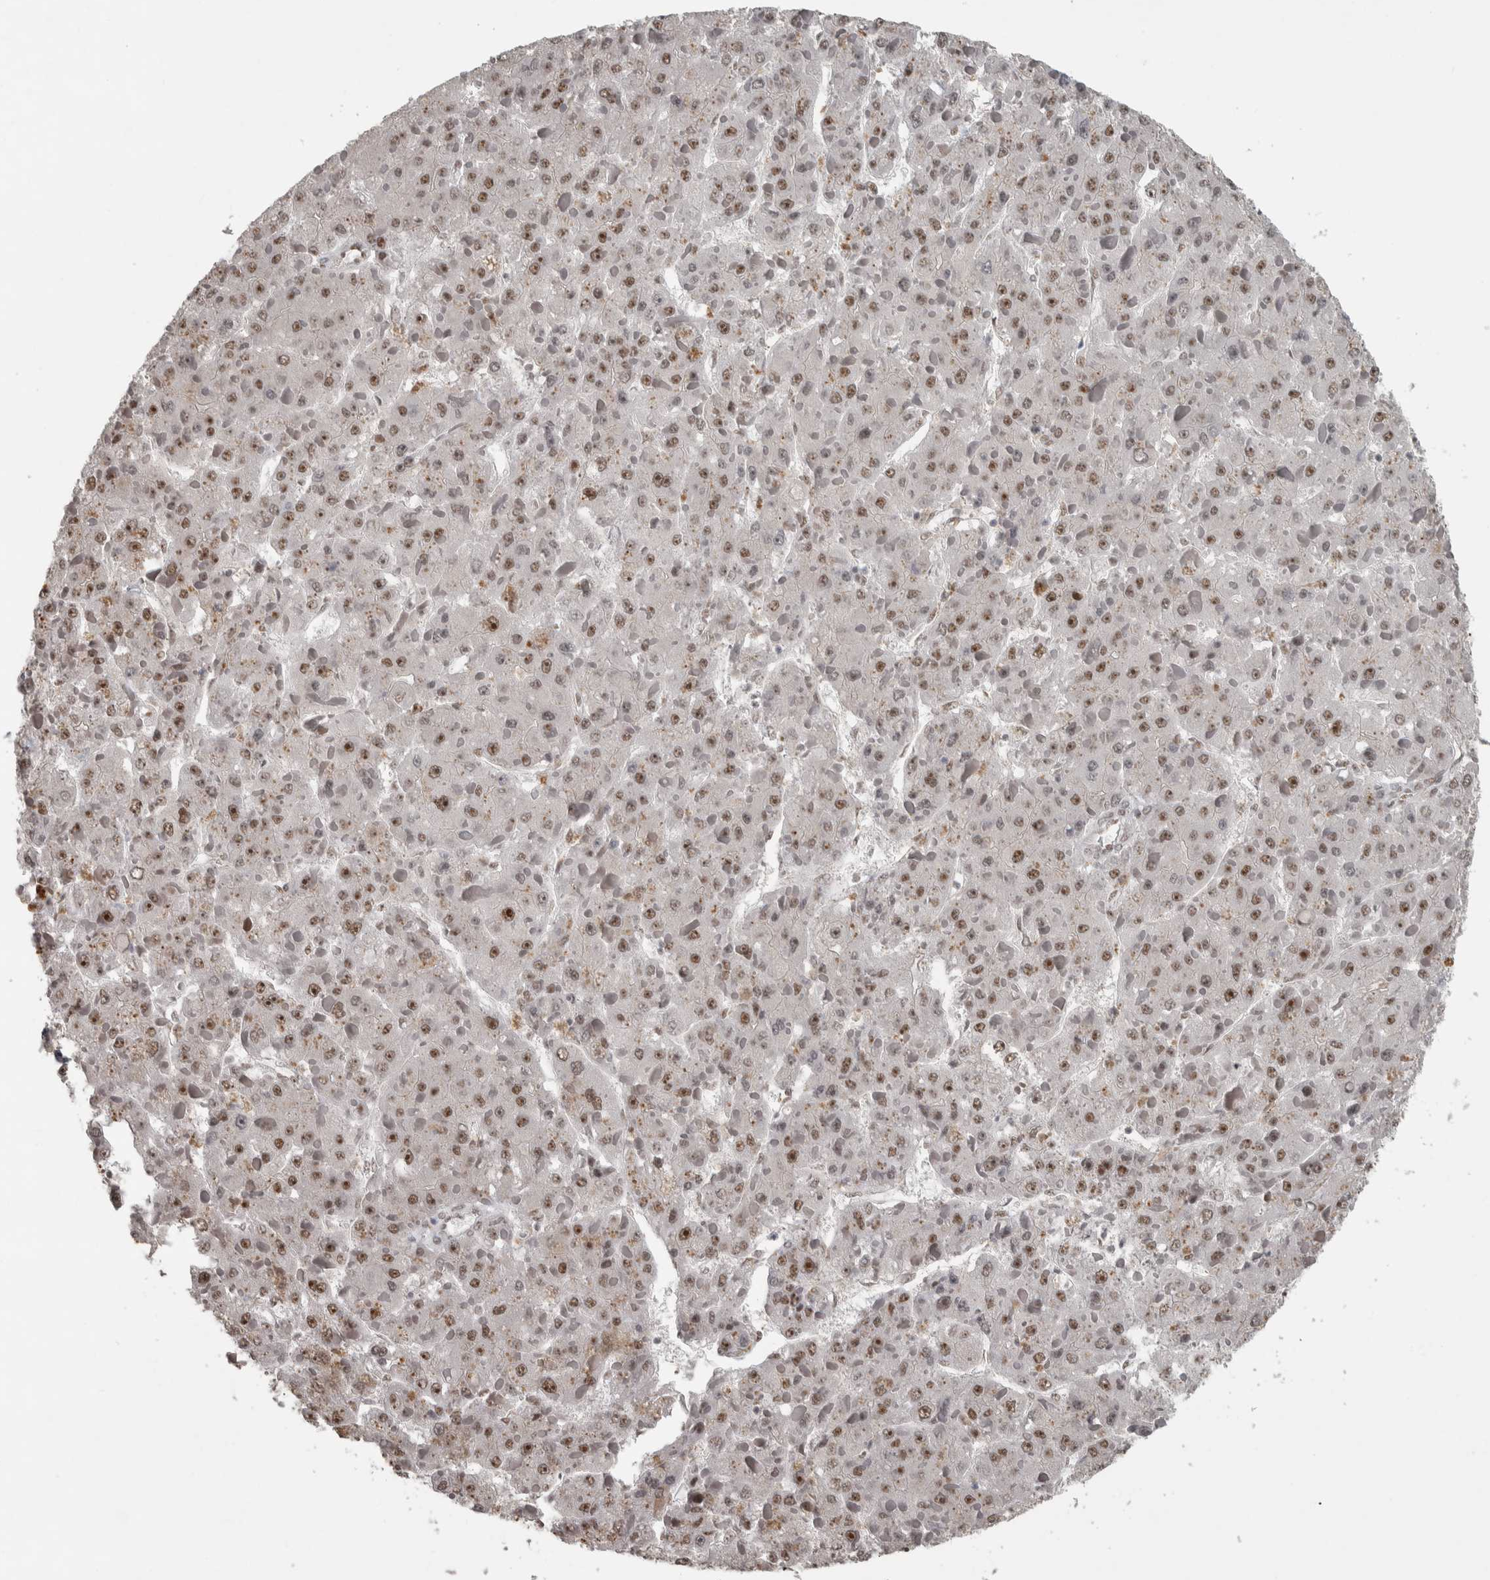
{"staining": {"intensity": "moderate", "quantity": ">75%", "location": "nuclear"}, "tissue": "liver cancer", "cell_type": "Tumor cells", "image_type": "cancer", "snomed": [{"axis": "morphology", "description": "Carcinoma, Hepatocellular, NOS"}, {"axis": "topography", "description": "Liver"}], "caption": "Immunohistochemistry of liver cancer (hepatocellular carcinoma) displays medium levels of moderate nuclear expression in approximately >75% of tumor cells.", "gene": "DDX42", "patient": {"sex": "female", "age": 73}}